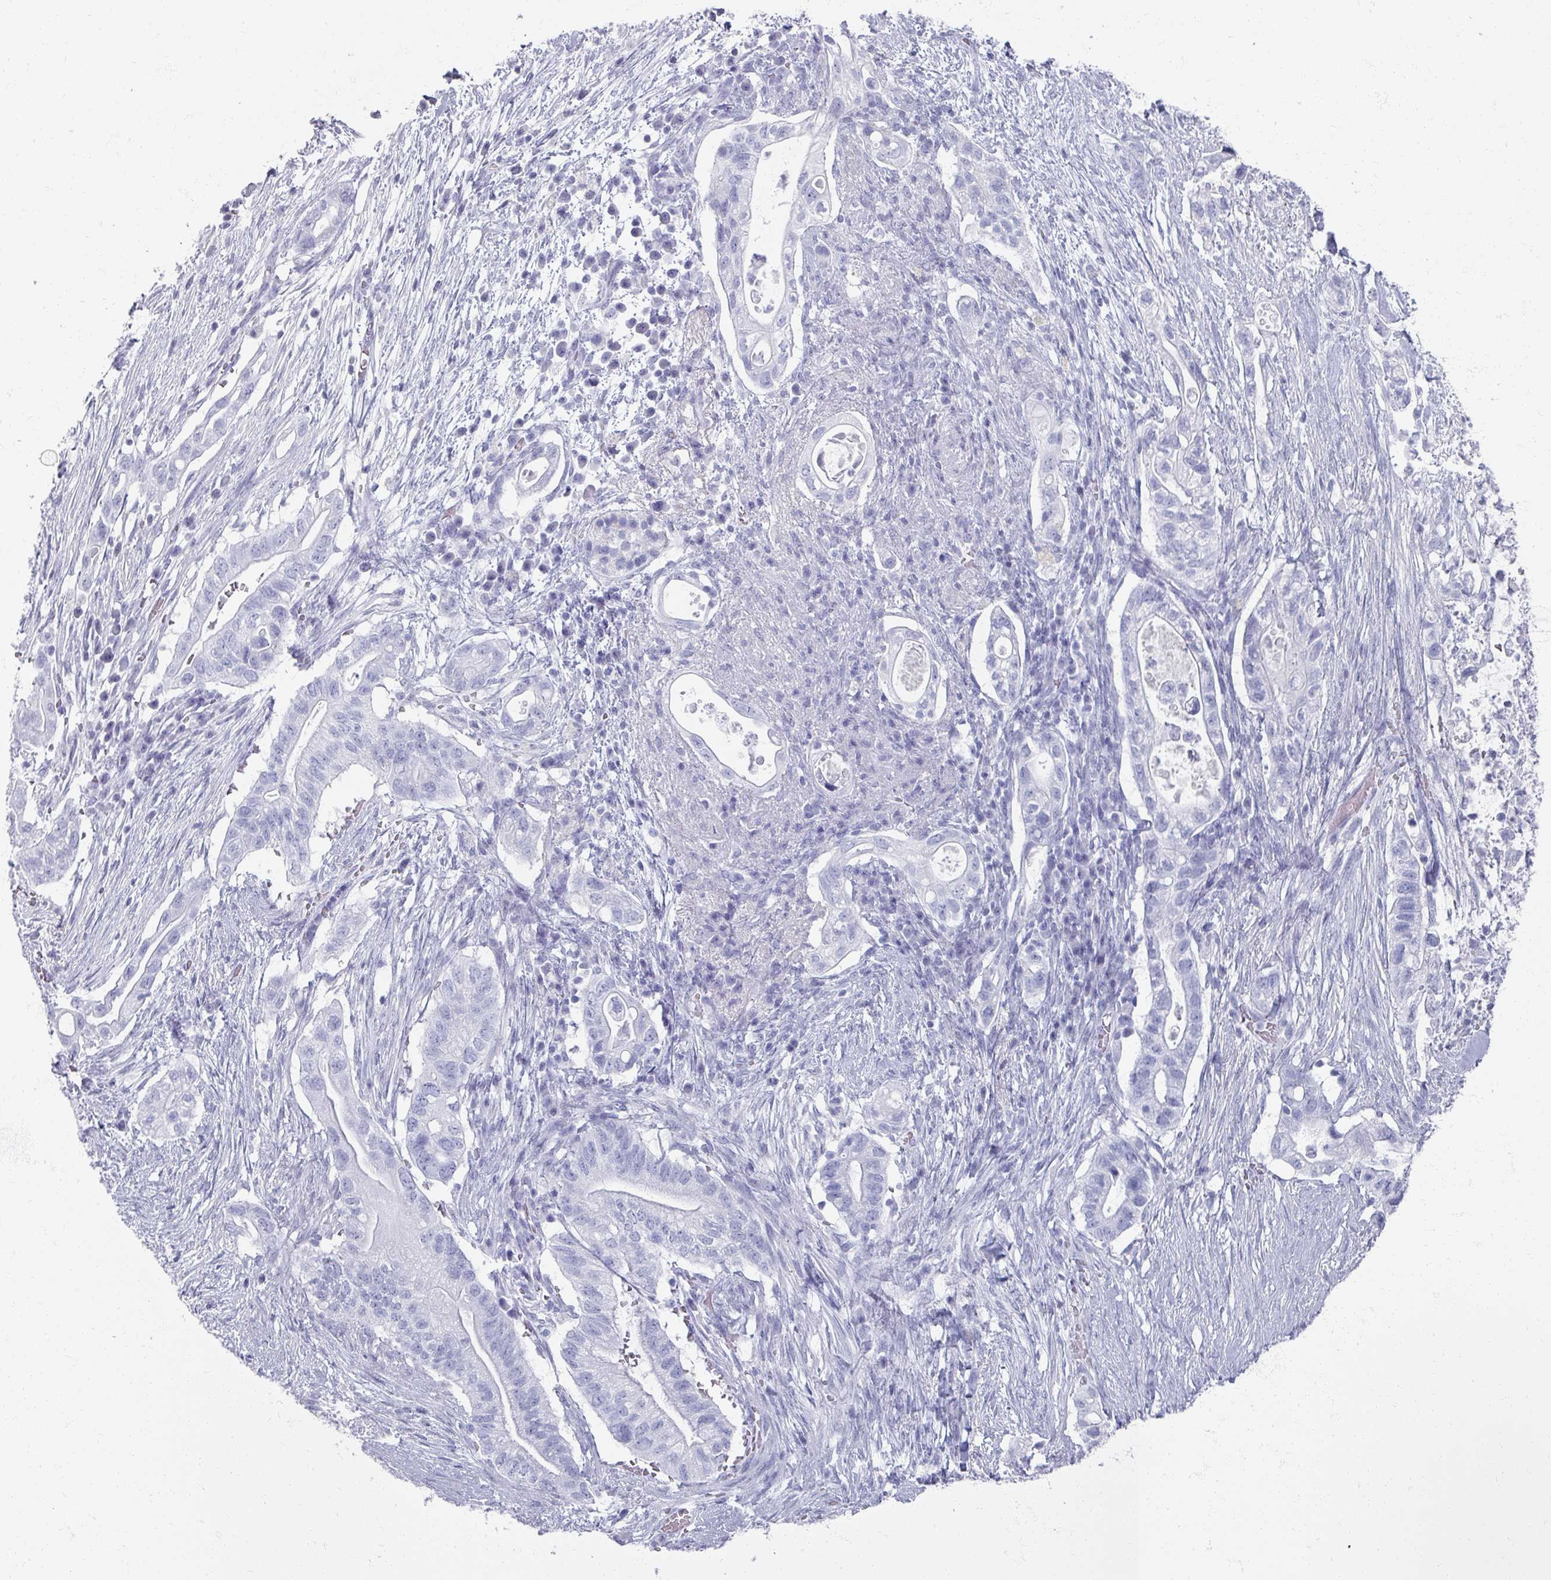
{"staining": {"intensity": "negative", "quantity": "none", "location": "none"}, "tissue": "pancreatic cancer", "cell_type": "Tumor cells", "image_type": "cancer", "snomed": [{"axis": "morphology", "description": "Adenocarcinoma, NOS"}, {"axis": "topography", "description": "Pancreas"}], "caption": "There is no significant expression in tumor cells of pancreatic adenocarcinoma.", "gene": "OMG", "patient": {"sex": "female", "age": 72}}